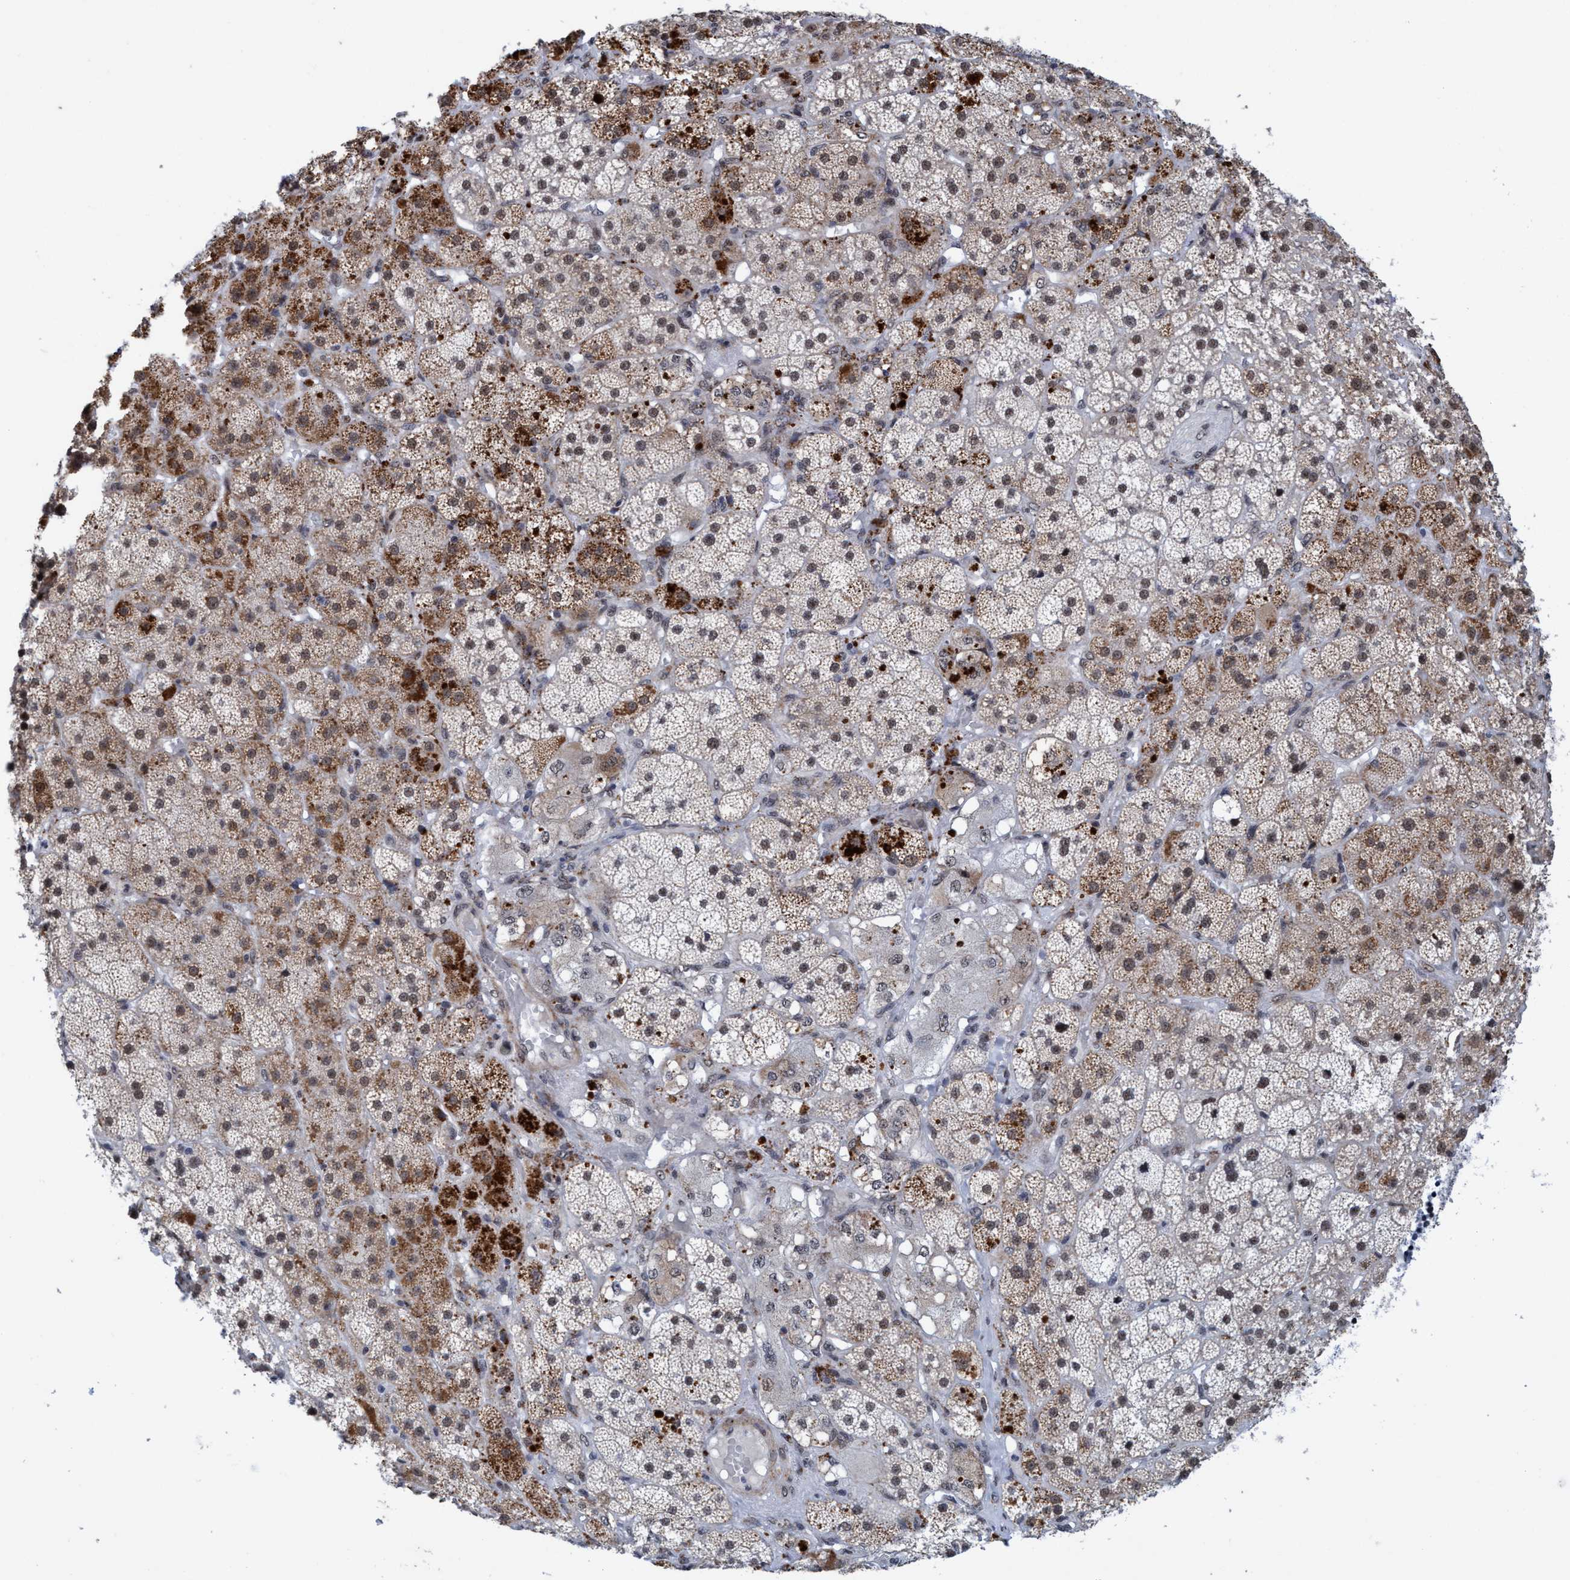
{"staining": {"intensity": "moderate", "quantity": ">75%", "location": "cytoplasmic/membranous,nuclear"}, "tissue": "adrenal gland", "cell_type": "Glandular cells", "image_type": "normal", "snomed": [{"axis": "morphology", "description": "Normal tissue, NOS"}, {"axis": "topography", "description": "Adrenal gland"}], "caption": "The image exhibits staining of normal adrenal gland, revealing moderate cytoplasmic/membranous,nuclear protein expression (brown color) within glandular cells. The protein is shown in brown color, while the nuclei are stained blue.", "gene": "GLT6D1", "patient": {"sex": "male", "age": 57}}